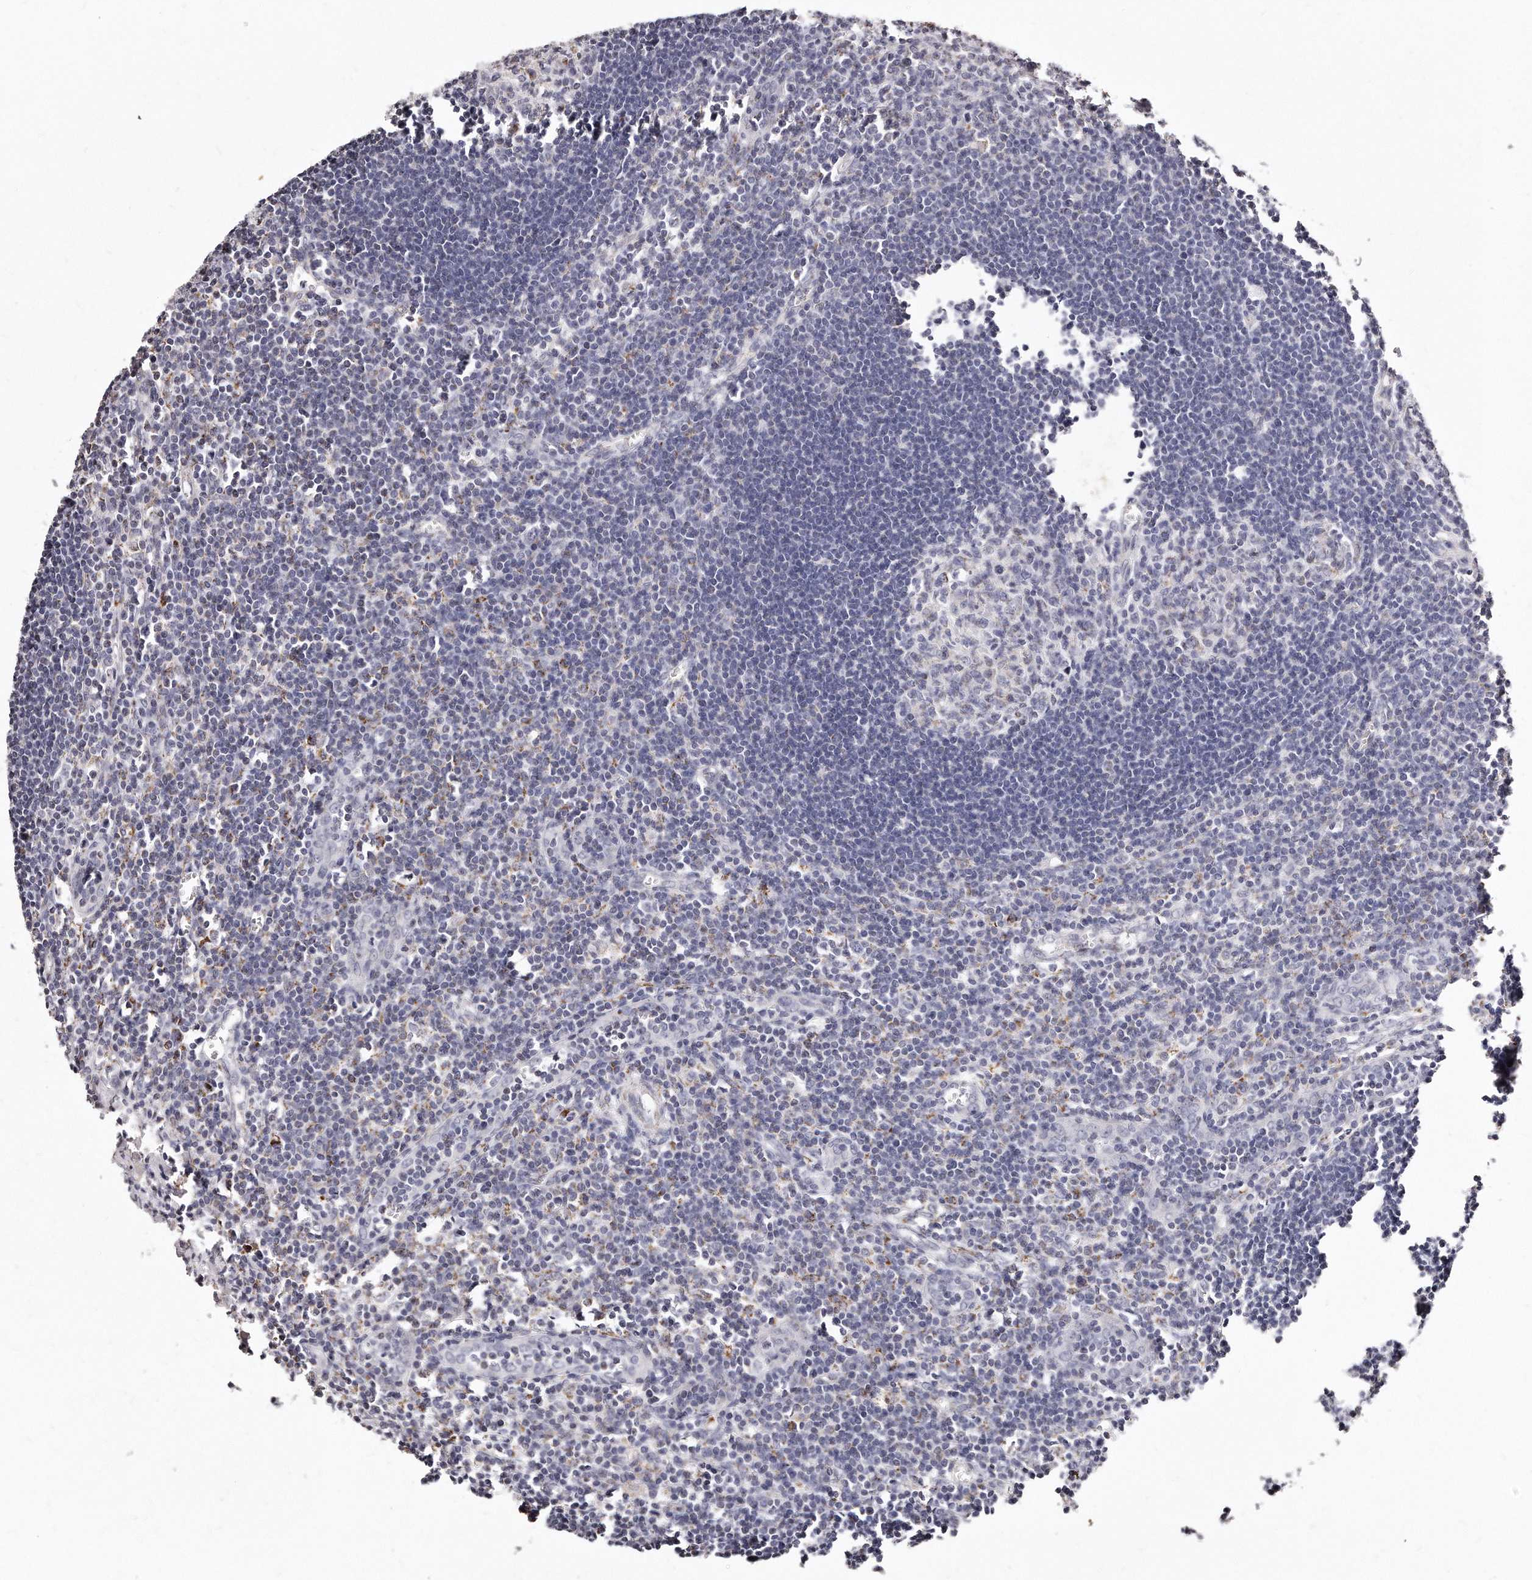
{"staining": {"intensity": "moderate", "quantity": ">75%", "location": "cytoplasmic/membranous"}, "tissue": "lymph node", "cell_type": "Germinal center cells", "image_type": "normal", "snomed": [{"axis": "morphology", "description": "Normal tissue, NOS"}, {"axis": "morphology", "description": "Malignant melanoma, Metastatic site"}, {"axis": "topography", "description": "Lymph node"}], "caption": "The micrograph exhibits immunohistochemical staining of benign lymph node. There is moderate cytoplasmic/membranous positivity is identified in approximately >75% of germinal center cells.", "gene": "RTKN", "patient": {"sex": "male", "age": 41}}